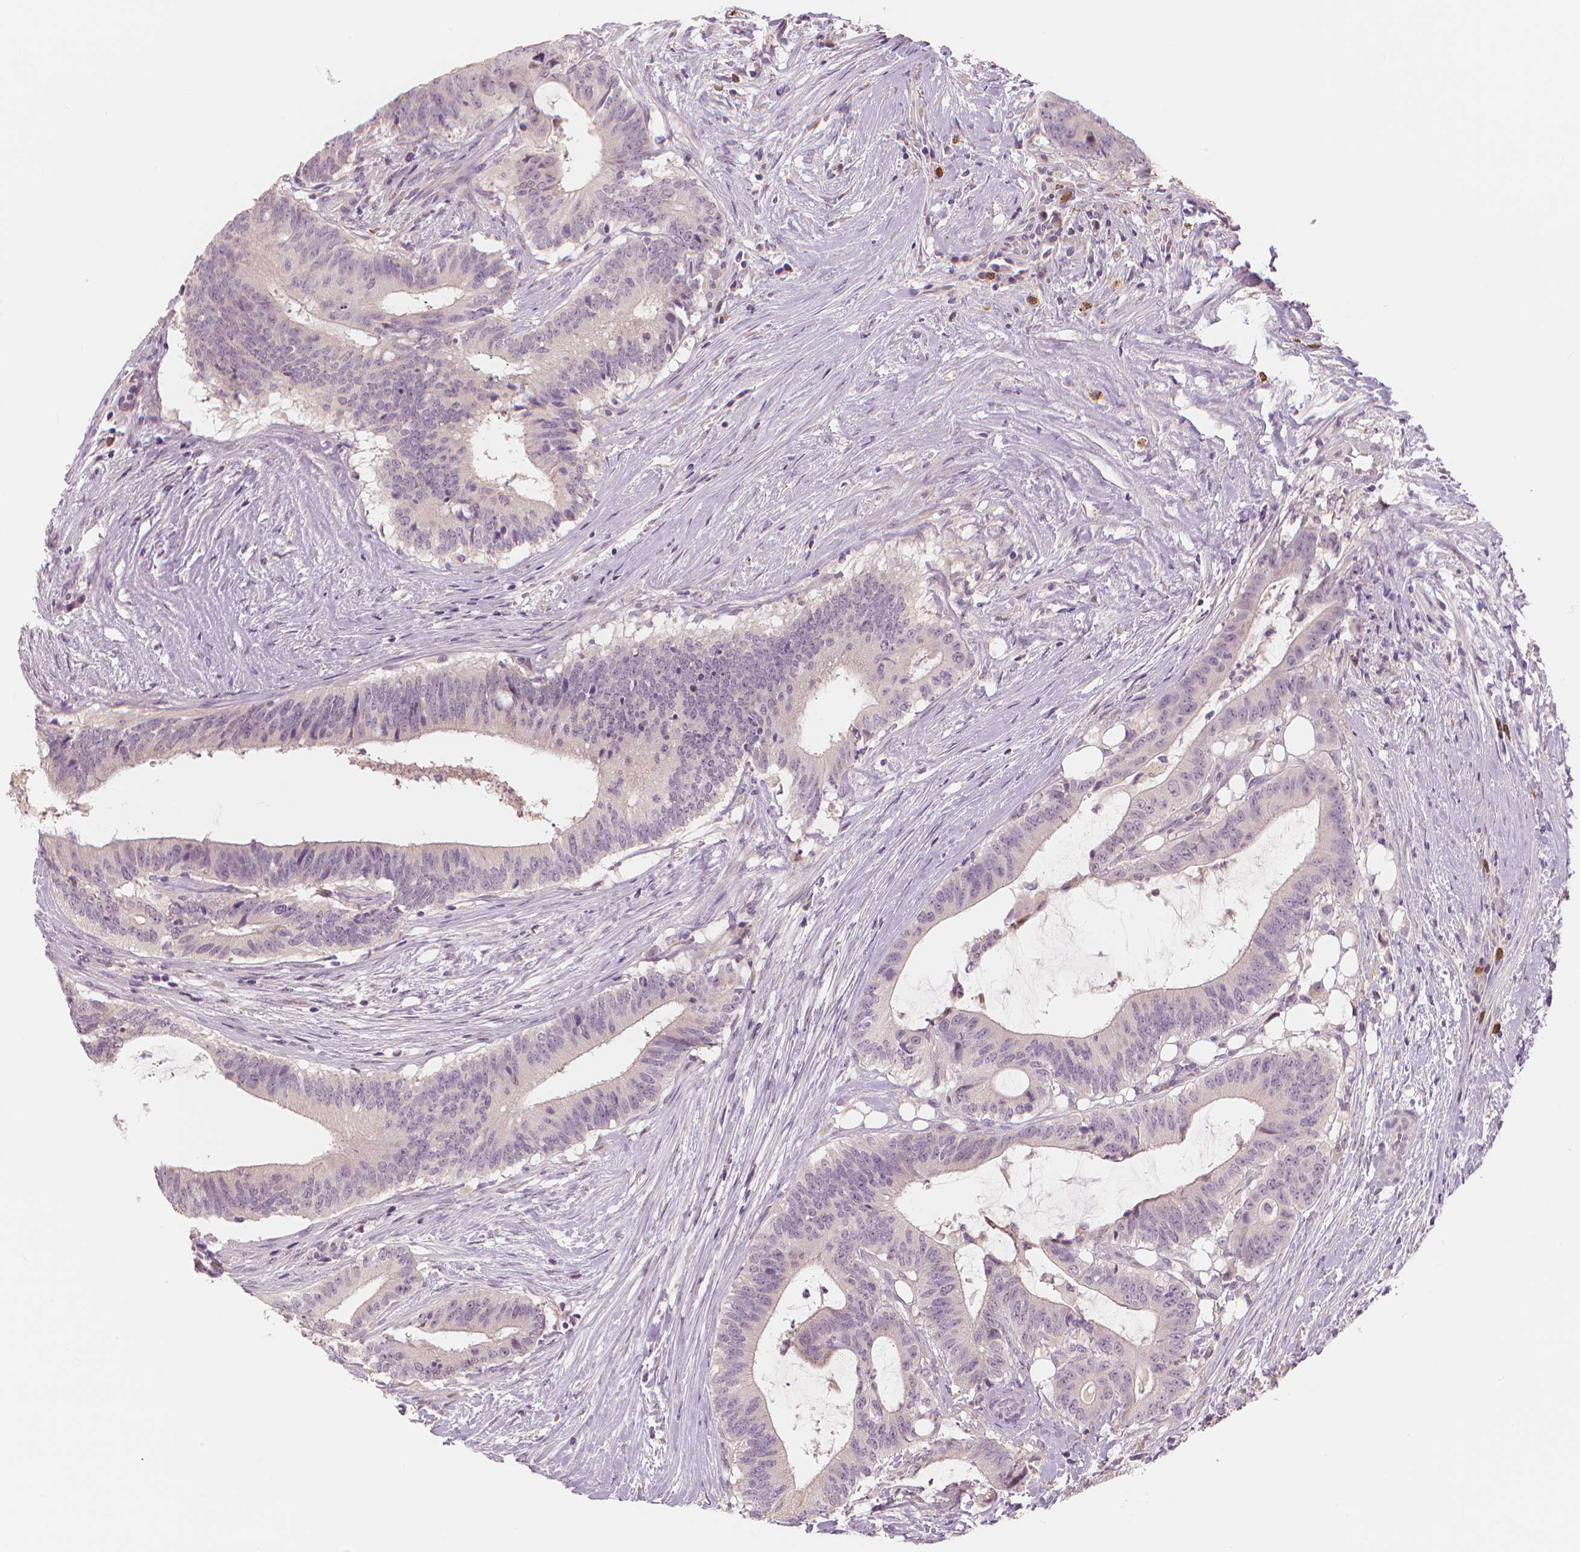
{"staining": {"intensity": "weak", "quantity": "<25%", "location": "cytoplasmic/membranous,nuclear"}, "tissue": "colorectal cancer", "cell_type": "Tumor cells", "image_type": "cancer", "snomed": [{"axis": "morphology", "description": "Adenocarcinoma, NOS"}, {"axis": "topography", "description": "Colon"}], "caption": "This image is of adenocarcinoma (colorectal) stained with immunohistochemistry to label a protein in brown with the nuclei are counter-stained blue. There is no expression in tumor cells.", "gene": "RNASE7", "patient": {"sex": "female", "age": 43}}